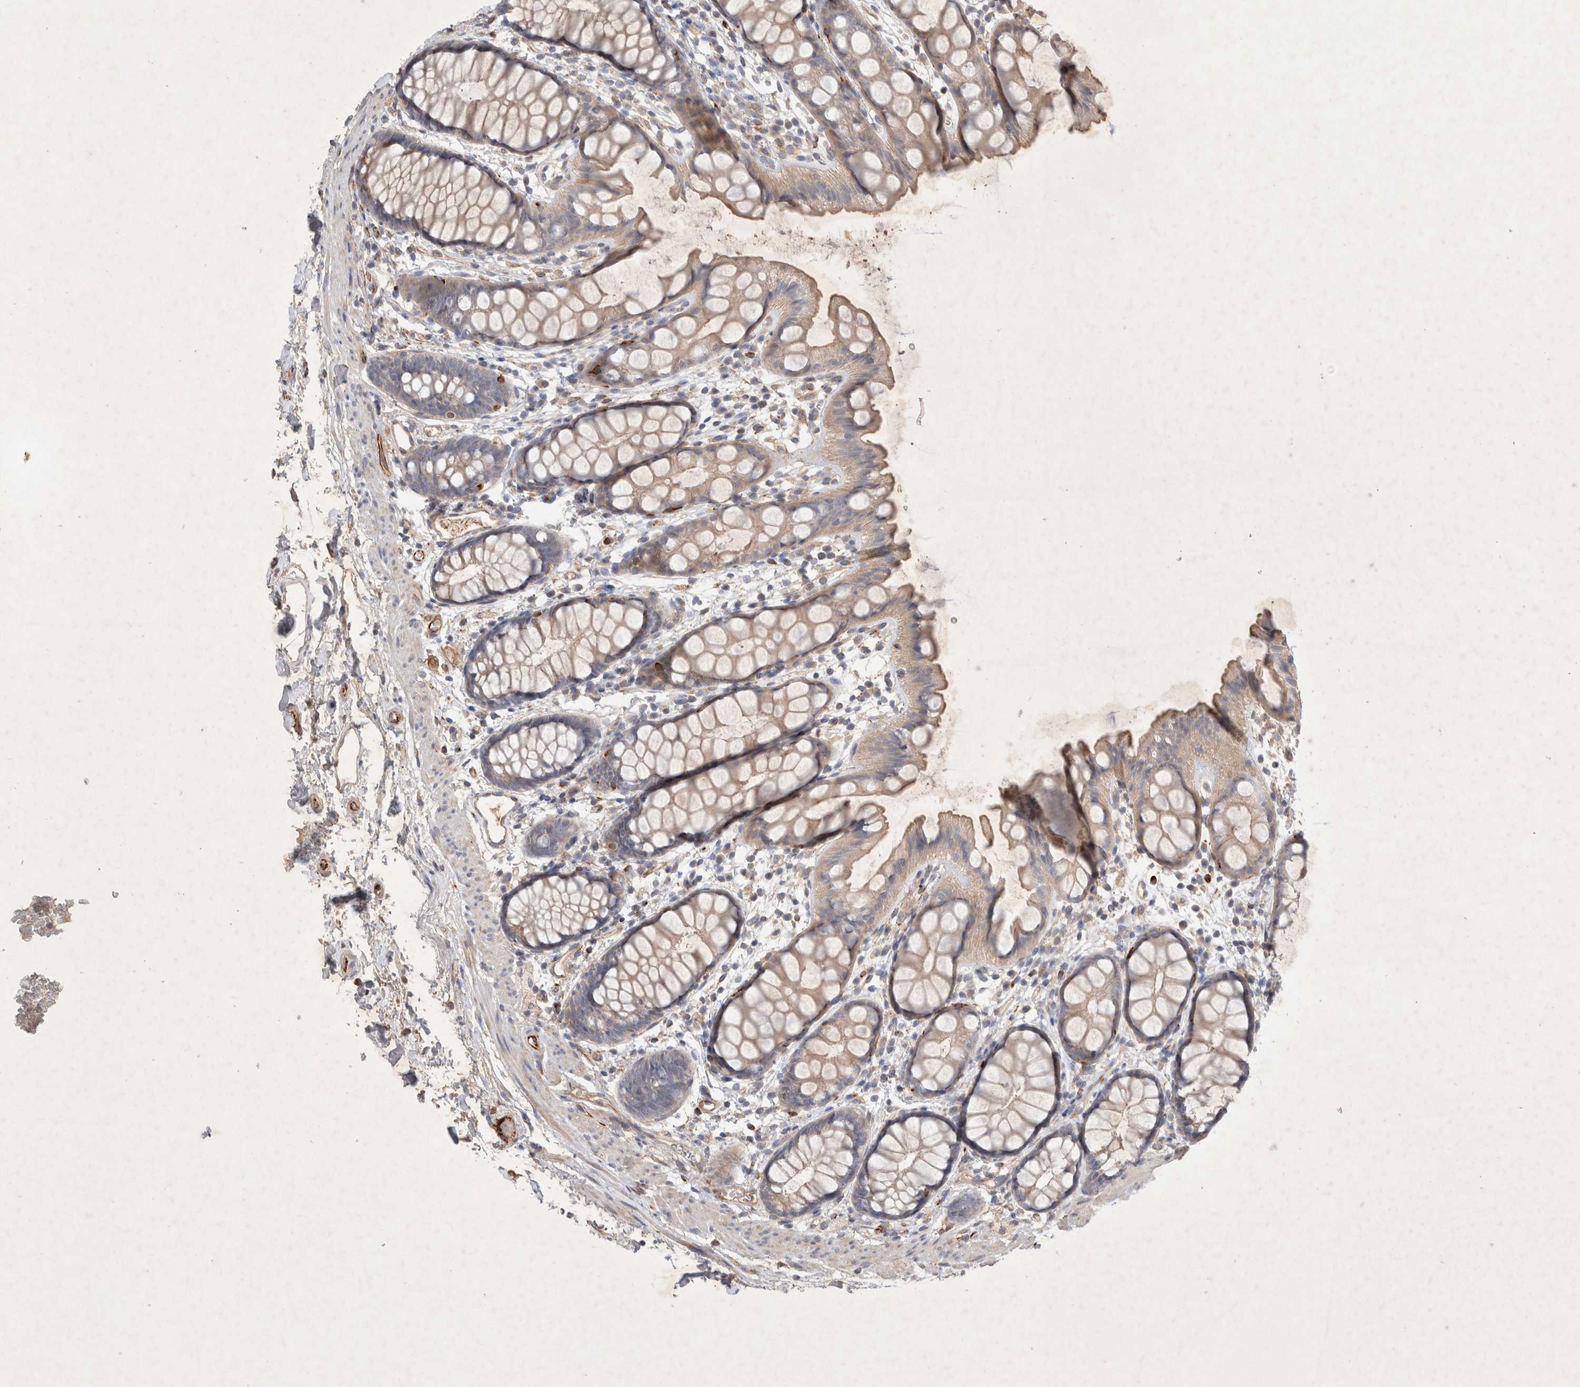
{"staining": {"intensity": "weak", "quantity": ">75%", "location": "cytoplasmic/membranous"}, "tissue": "rectum", "cell_type": "Glandular cells", "image_type": "normal", "snomed": [{"axis": "morphology", "description": "Normal tissue, NOS"}, {"axis": "topography", "description": "Rectum"}], "caption": "A micrograph showing weak cytoplasmic/membranous staining in about >75% of glandular cells in benign rectum, as visualized by brown immunohistochemical staining.", "gene": "NMU", "patient": {"sex": "female", "age": 65}}